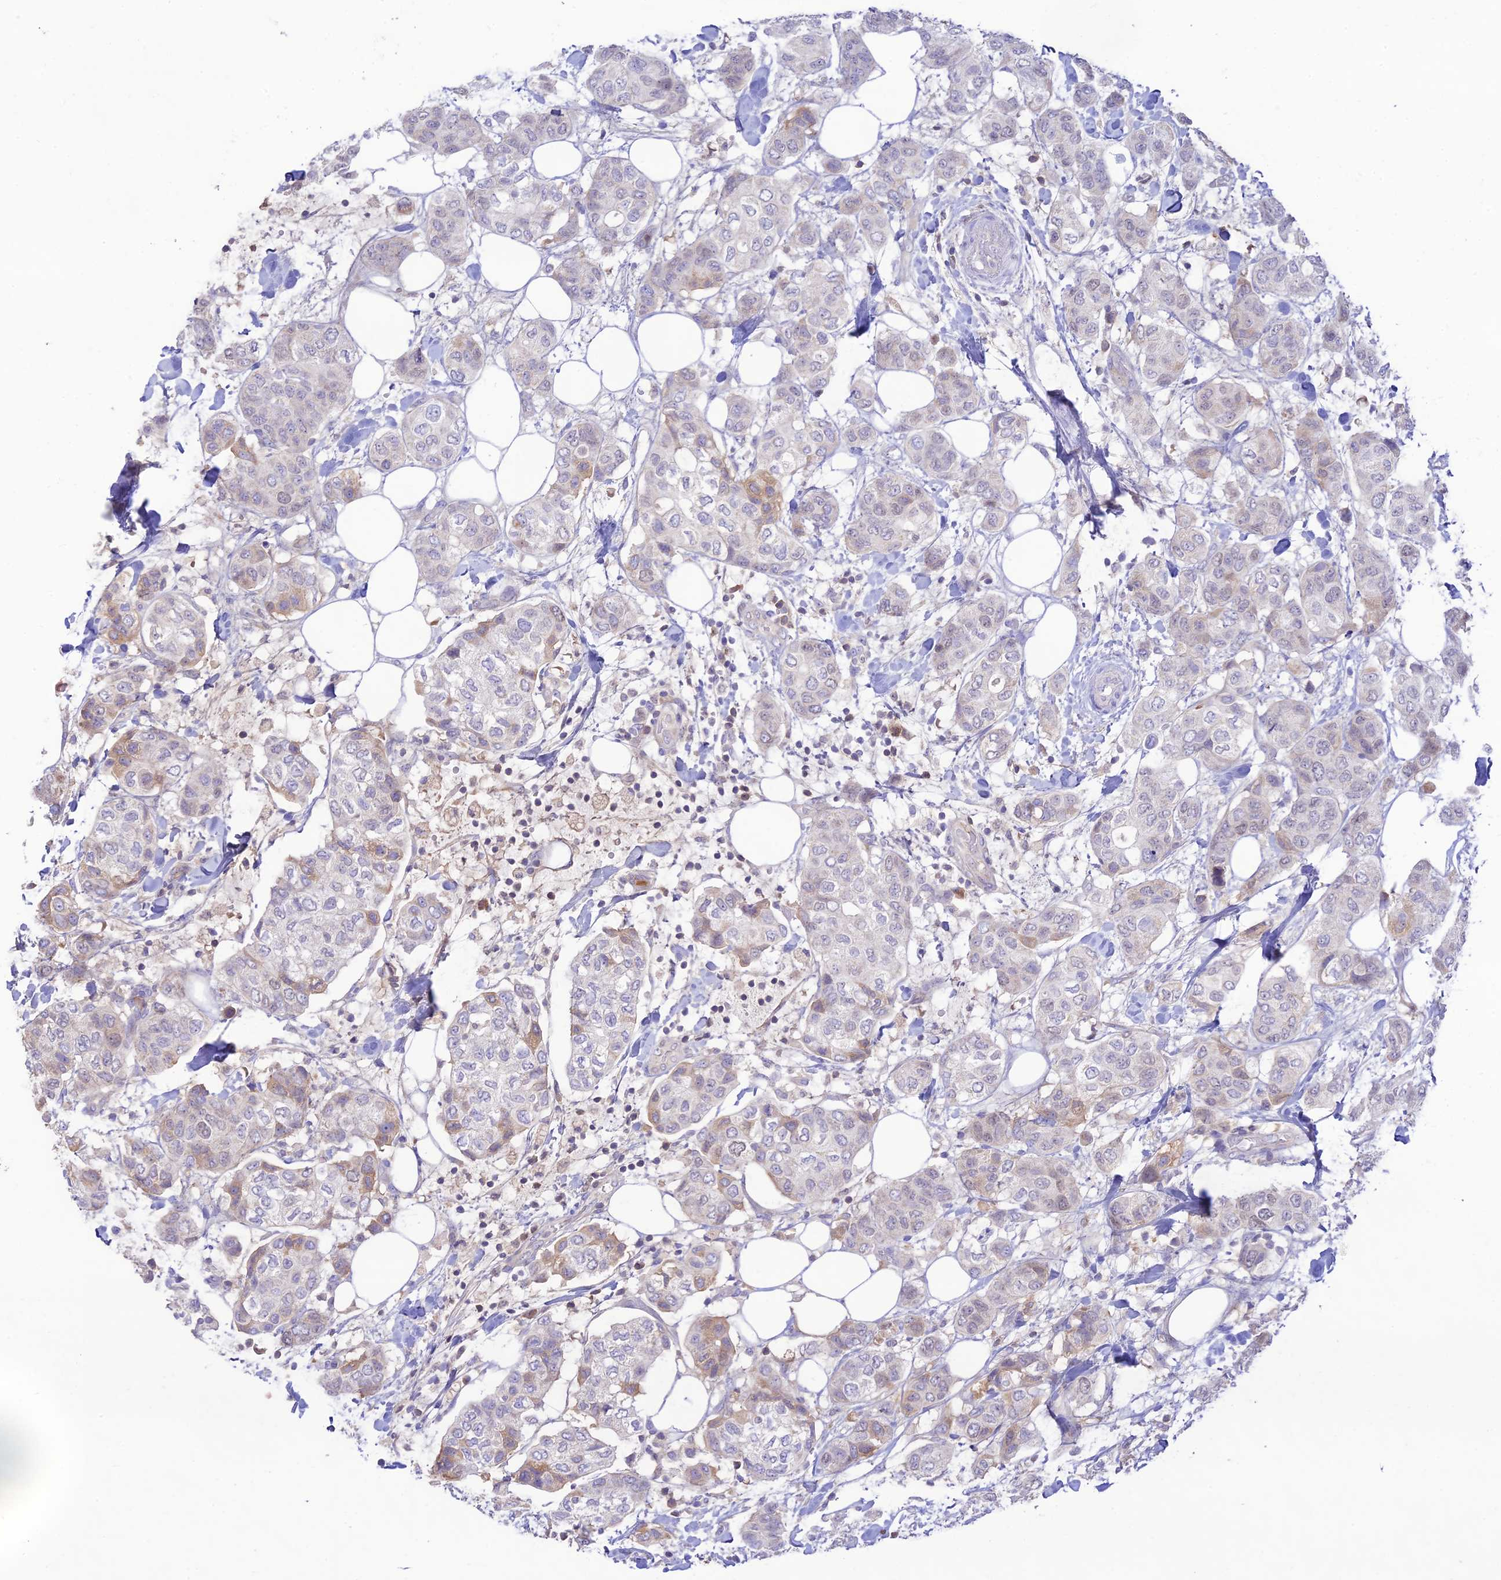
{"staining": {"intensity": "weak", "quantity": "<25%", "location": "cytoplasmic/membranous"}, "tissue": "breast cancer", "cell_type": "Tumor cells", "image_type": "cancer", "snomed": [{"axis": "morphology", "description": "Lobular carcinoma"}, {"axis": "topography", "description": "Breast"}], "caption": "IHC of lobular carcinoma (breast) exhibits no expression in tumor cells.", "gene": "NLRP9", "patient": {"sex": "female", "age": 51}}